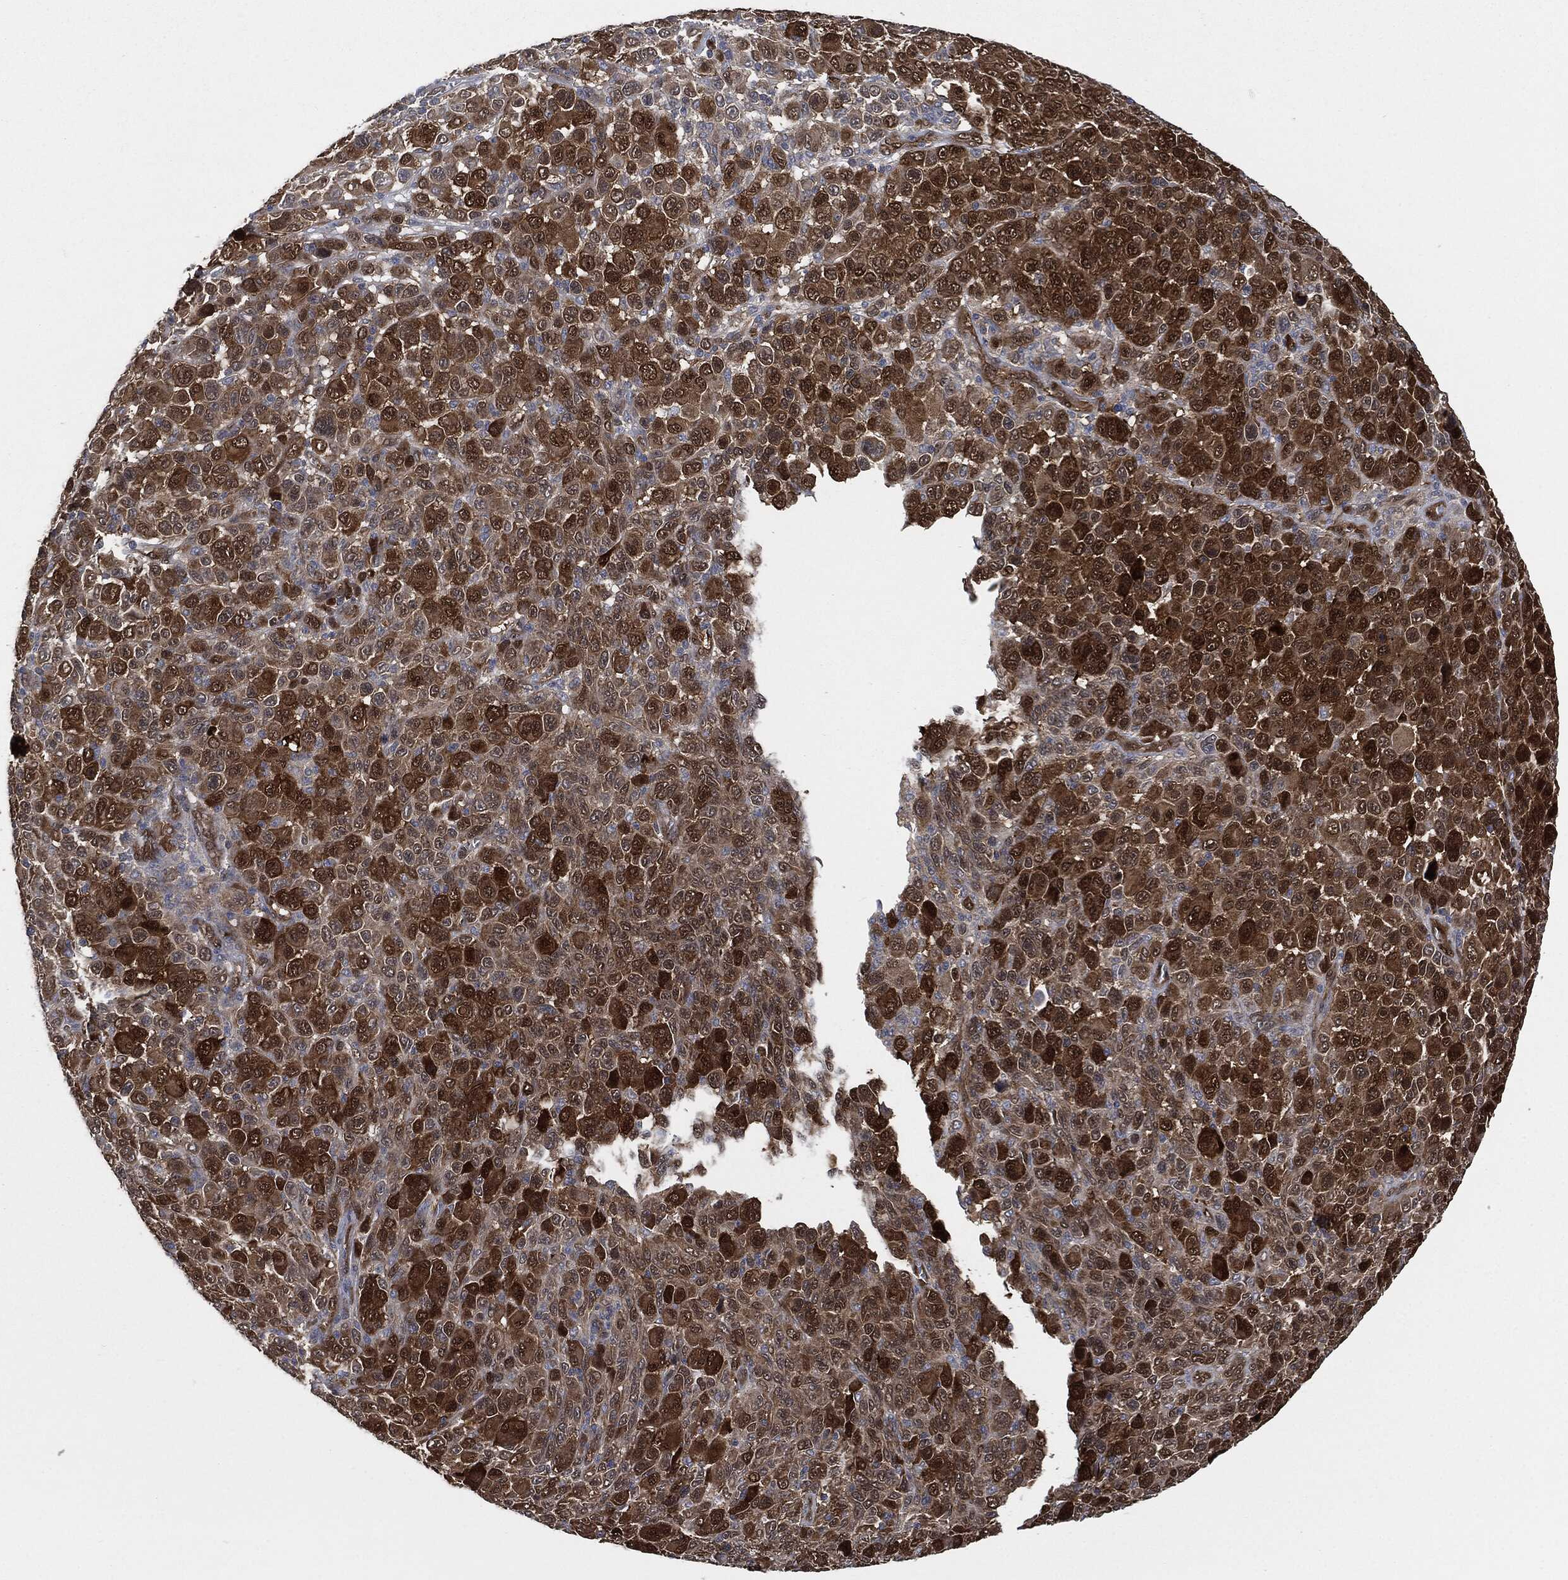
{"staining": {"intensity": "strong", "quantity": "25%-75%", "location": "cytoplasmic/membranous,nuclear"}, "tissue": "melanoma", "cell_type": "Tumor cells", "image_type": "cancer", "snomed": [{"axis": "morphology", "description": "Malignant melanoma, NOS"}, {"axis": "topography", "description": "Skin"}], "caption": "Tumor cells display high levels of strong cytoplasmic/membranous and nuclear expression in about 25%-75% of cells in human malignant melanoma.", "gene": "DCTN1", "patient": {"sex": "female", "age": 57}}